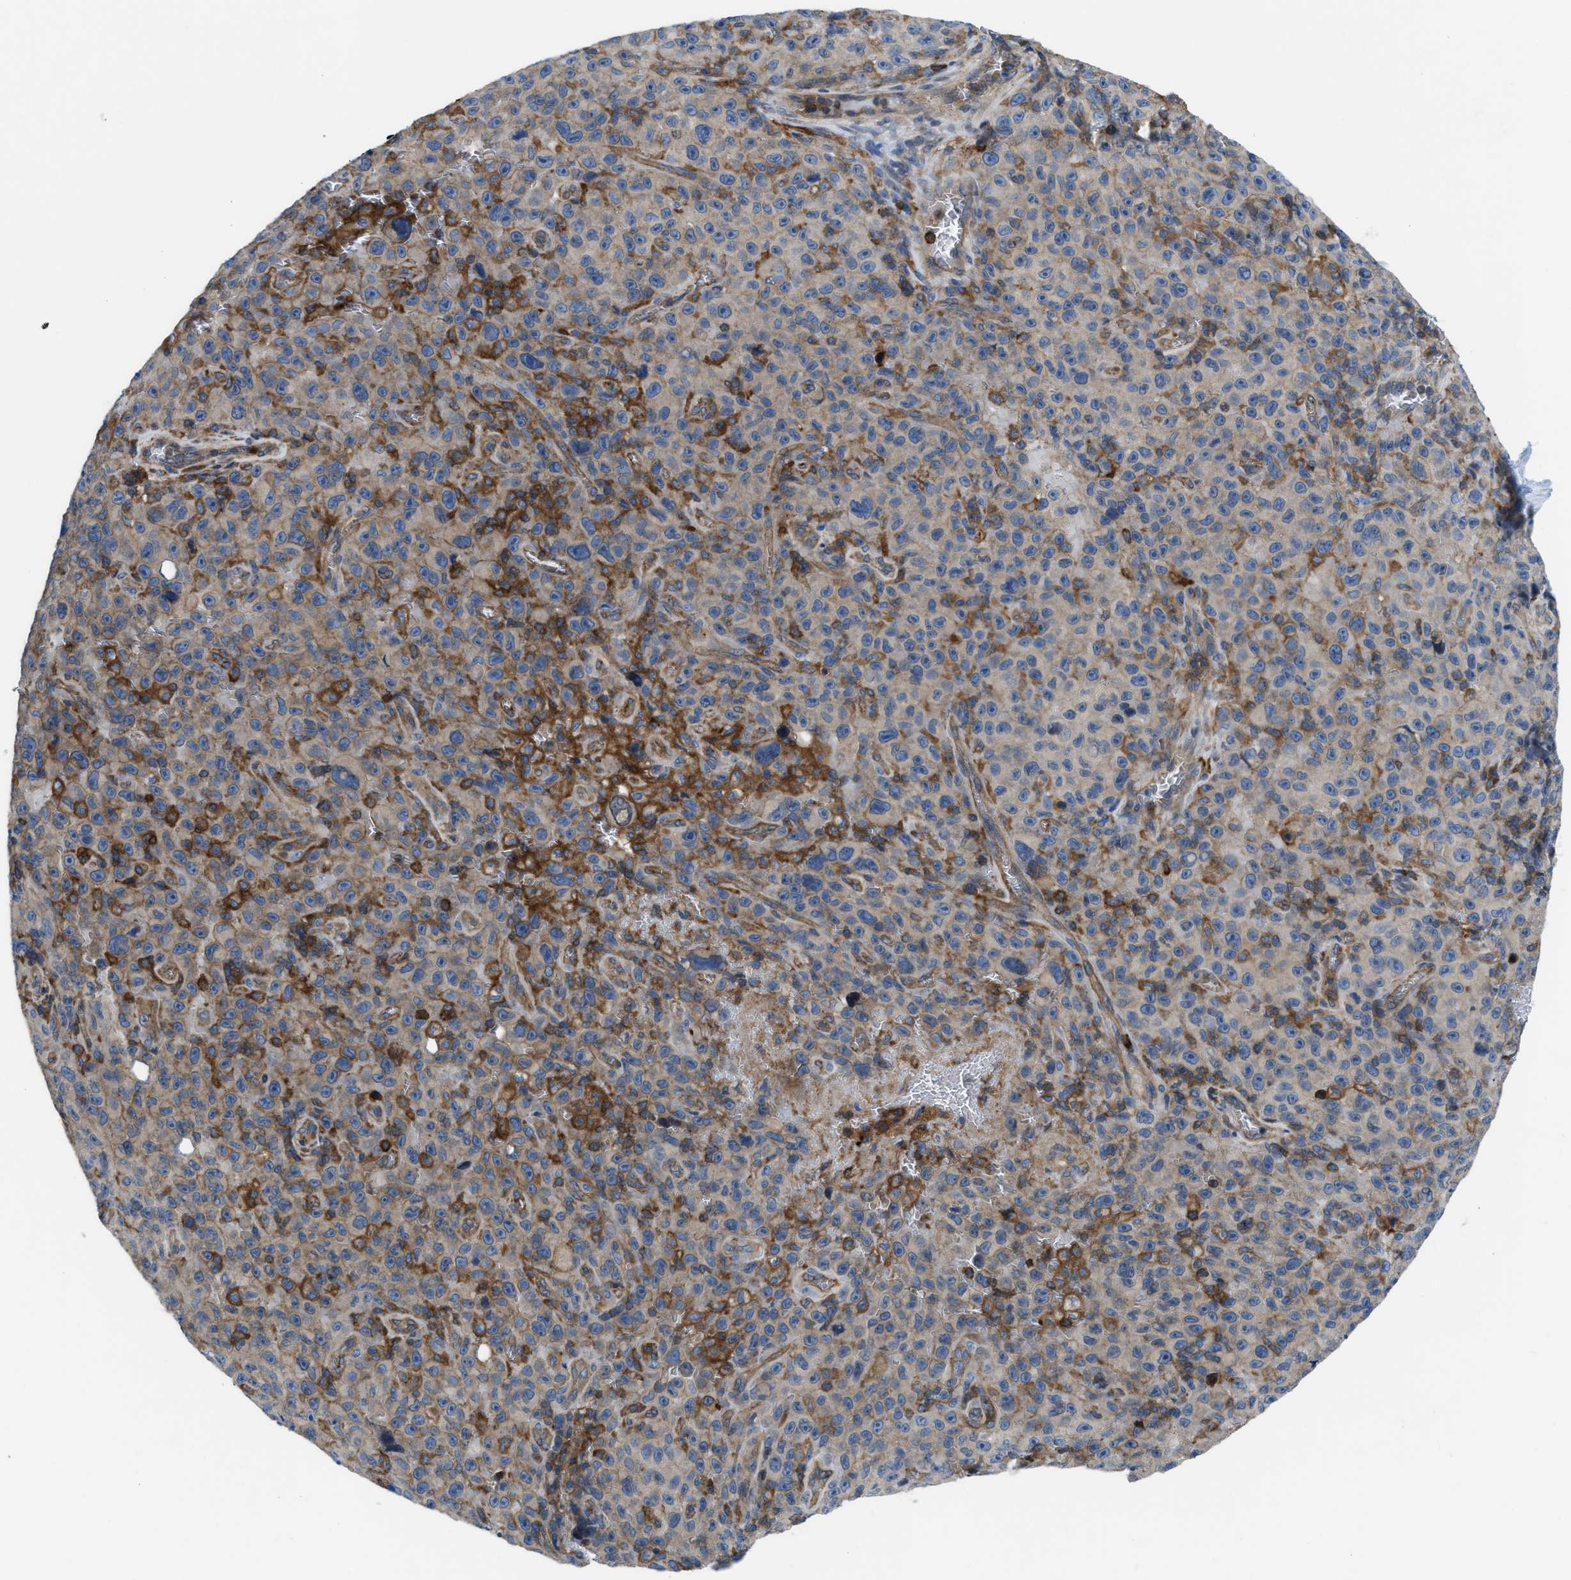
{"staining": {"intensity": "weak", "quantity": "25%-75%", "location": "cytoplasmic/membranous"}, "tissue": "melanoma", "cell_type": "Tumor cells", "image_type": "cancer", "snomed": [{"axis": "morphology", "description": "Malignant melanoma, NOS"}, {"axis": "topography", "description": "Skin"}], "caption": "Melanoma stained with DAB immunohistochemistry reveals low levels of weak cytoplasmic/membranous expression in about 25%-75% of tumor cells.", "gene": "MYO18A", "patient": {"sex": "female", "age": 82}}